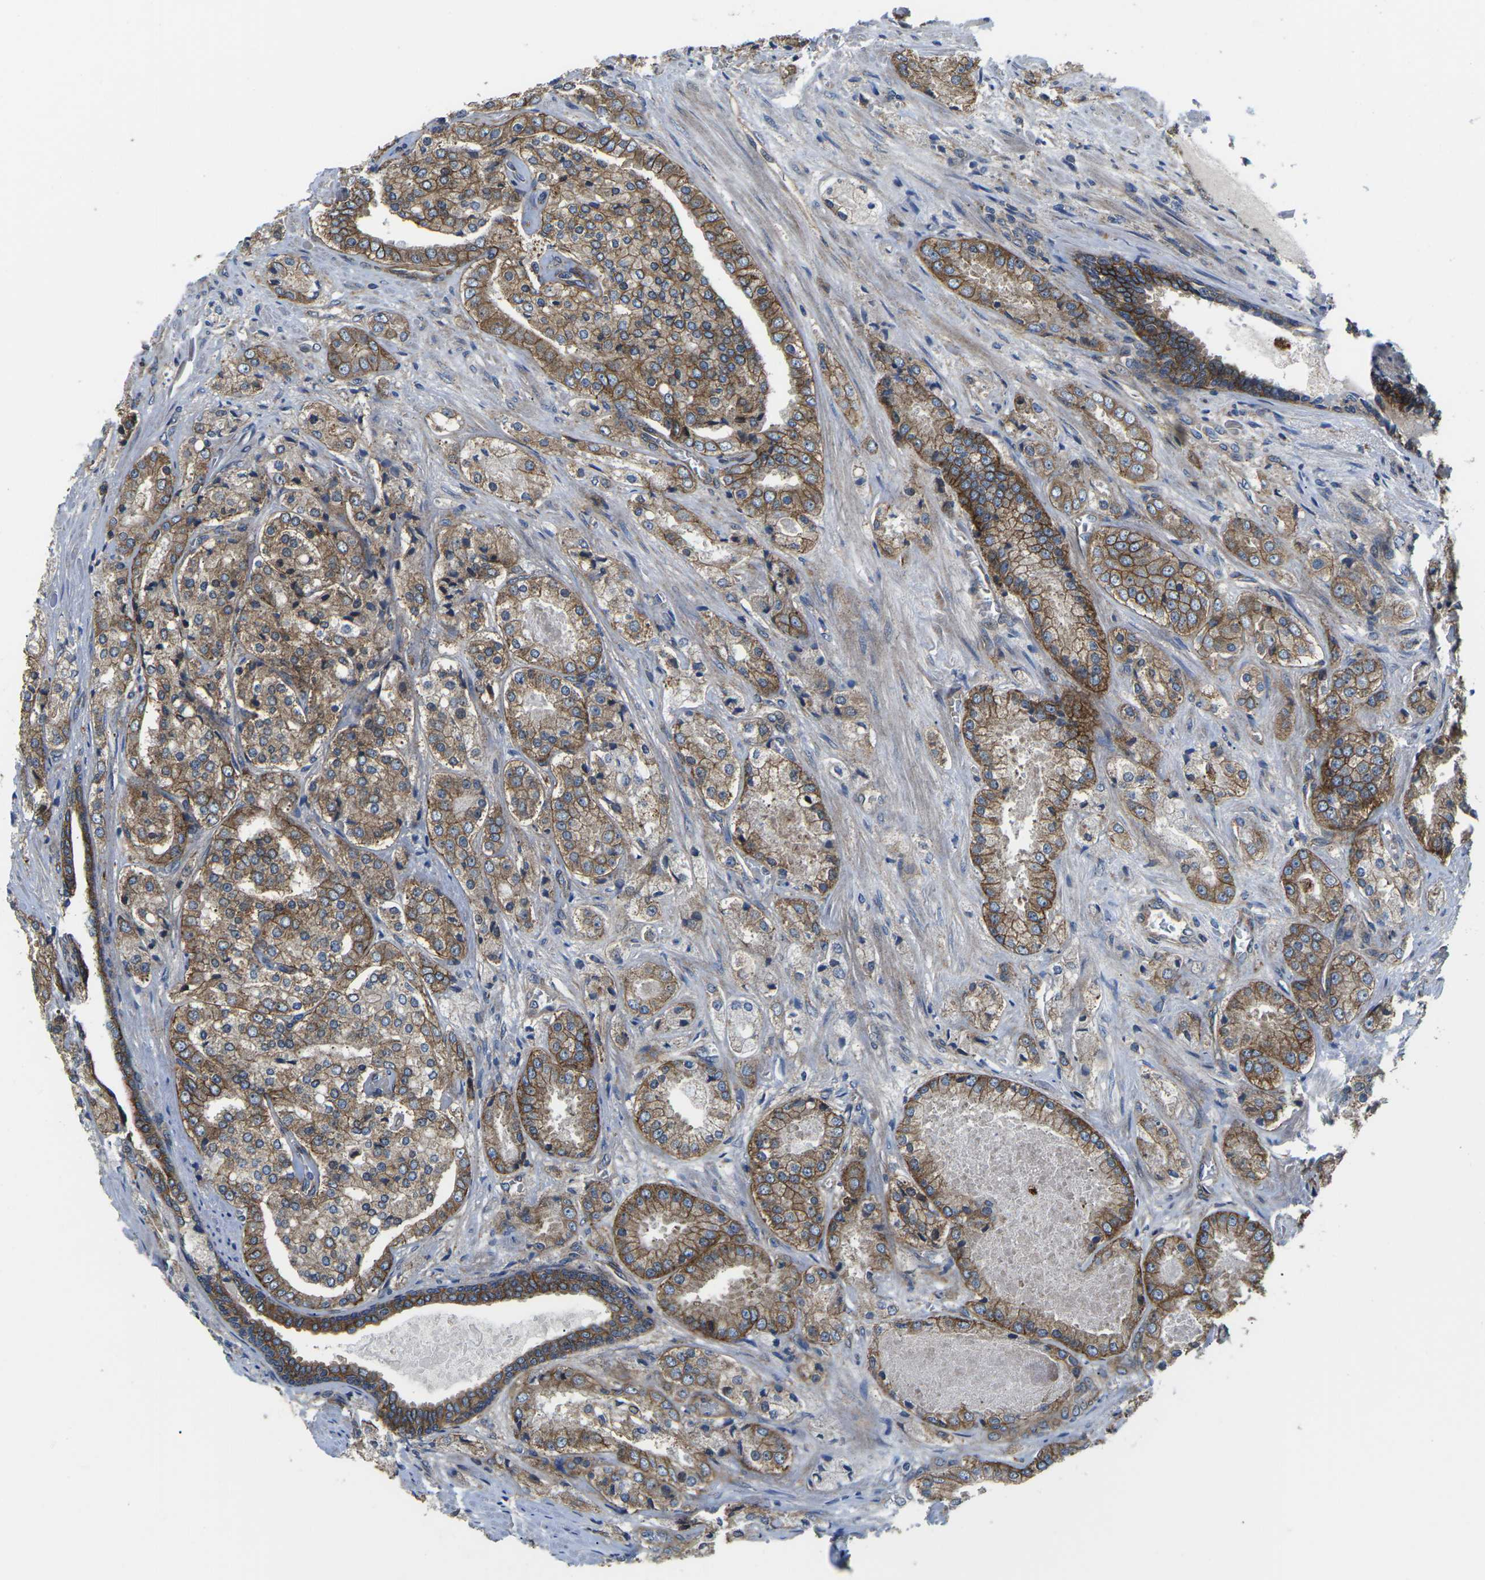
{"staining": {"intensity": "moderate", "quantity": ">75%", "location": "cytoplasmic/membranous"}, "tissue": "prostate cancer", "cell_type": "Tumor cells", "image_type": "cancer", "snomed": [{"axis": "morphology", "description": "Adenocarcinoma, High grade"}, {"axis": "topography", "description": "Prostate"}], "caption": "The immunohistochemical stain highlights moderate cytoplasmic/membranous staining in tumor cells of prostate cancer (high-grade adenocarcinoma) tissue.", "gene": "DLG1", "patient": {"sex": "male", "age": 65}}